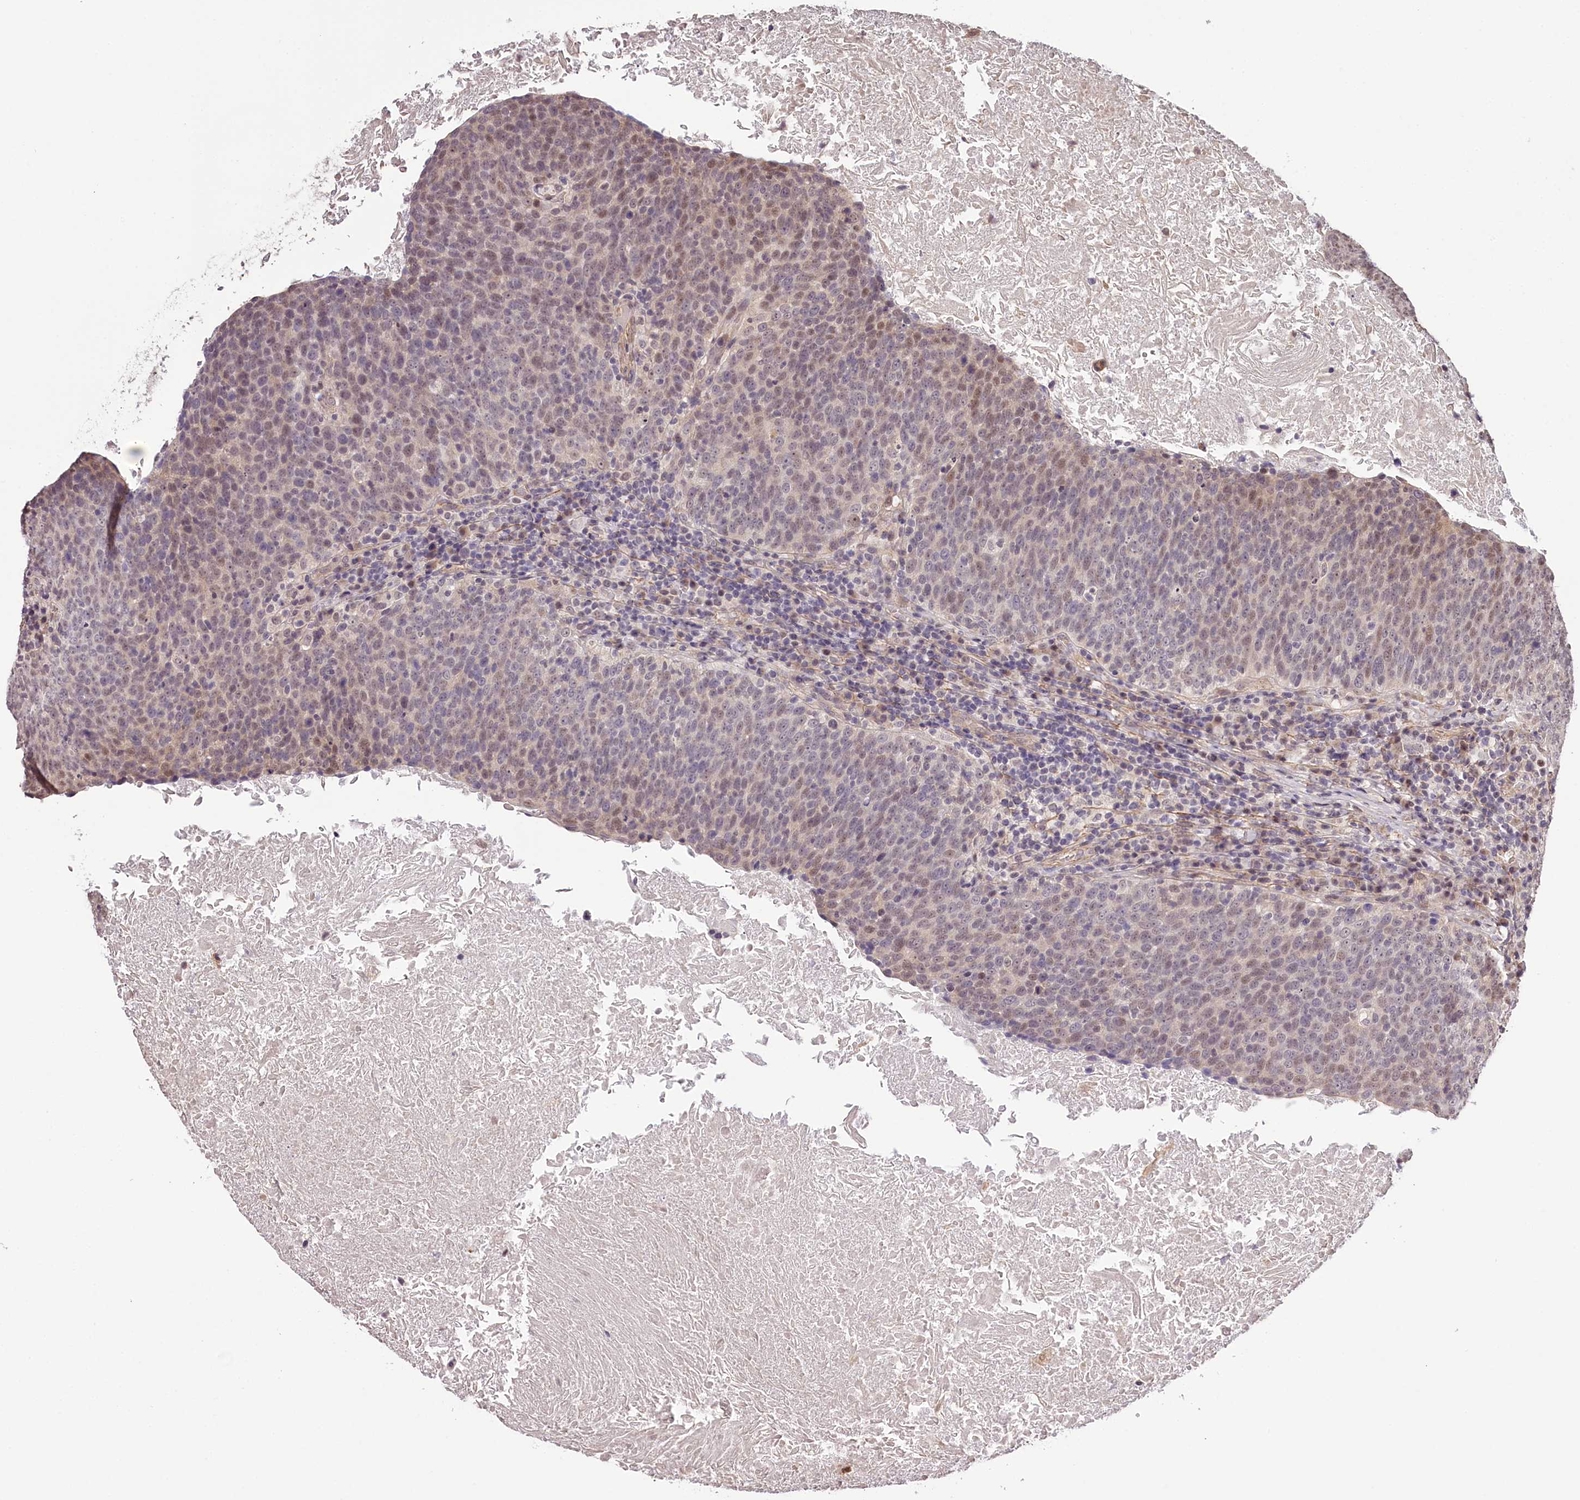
{"staining": {"intensity": "weak", "quantity": "25%-75%", "location": "nuclear"}, "tissue": "head and neck cancer", "cell_type": "Tumor cells", "image_type": "cancer", "snomed": [{"axis": "morphology", "description": "Squamous cell carcinoma, NOS"}, {"axis": "morphology", "description": "Squamous cell carcinoma, metastatic, NOS"}, {"axis": "topography", "description": "Lymph node"}, {"axis": "topography", "description": "Head-Neck"}], "caption": "Approximately 25%-75% of tumor cells in head and neck cancer show weak nuclear protein expression as visualized by brown immunohistochemical staining.", "gene": "TTC33", "patient": {"sex": "male", "age": 62}}